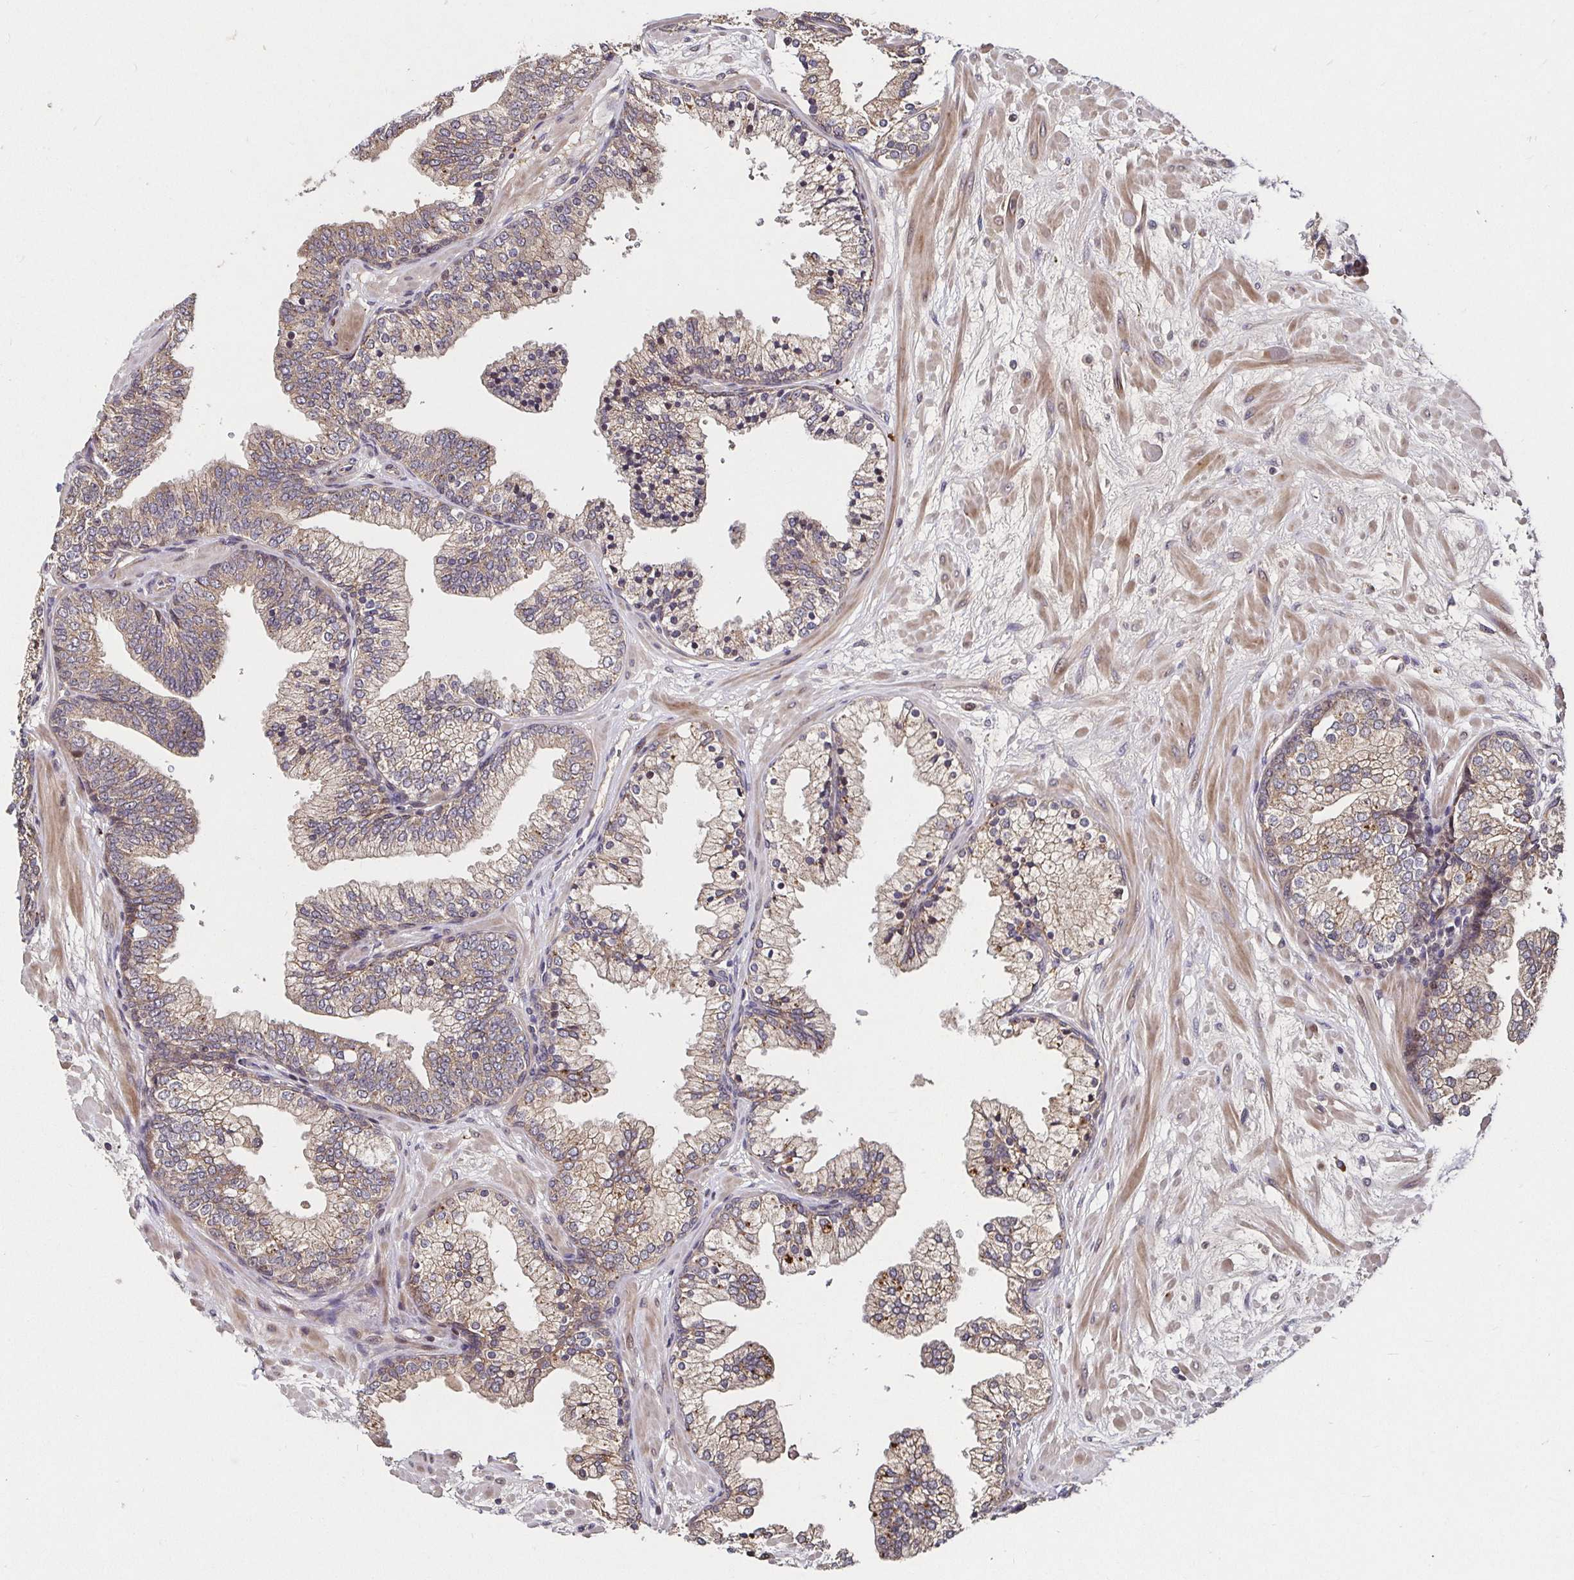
{"staining": {"intensity": "moderate", "quantity": ">75%", "location": "cytoplasmic/membranous"}, "tissue": "prostate", "cell_type": "Glandular cells", "image_type": "normal", "snomed": [{"axis": "morphology", "description": "Normal tissue, NOS"}, {"axis": "topography", "description": "Prostate"}, {"axis": "topography", "description": "Peripheral nerve tissue"}], "caption": "Brown immunohistochemical staining in normal prostate displays moderate cytoplasmic/membranous expression in approximately >75% of glandular cells.", "gene": "SMYD3", "patient": {"sex": "male", "age": 61}}